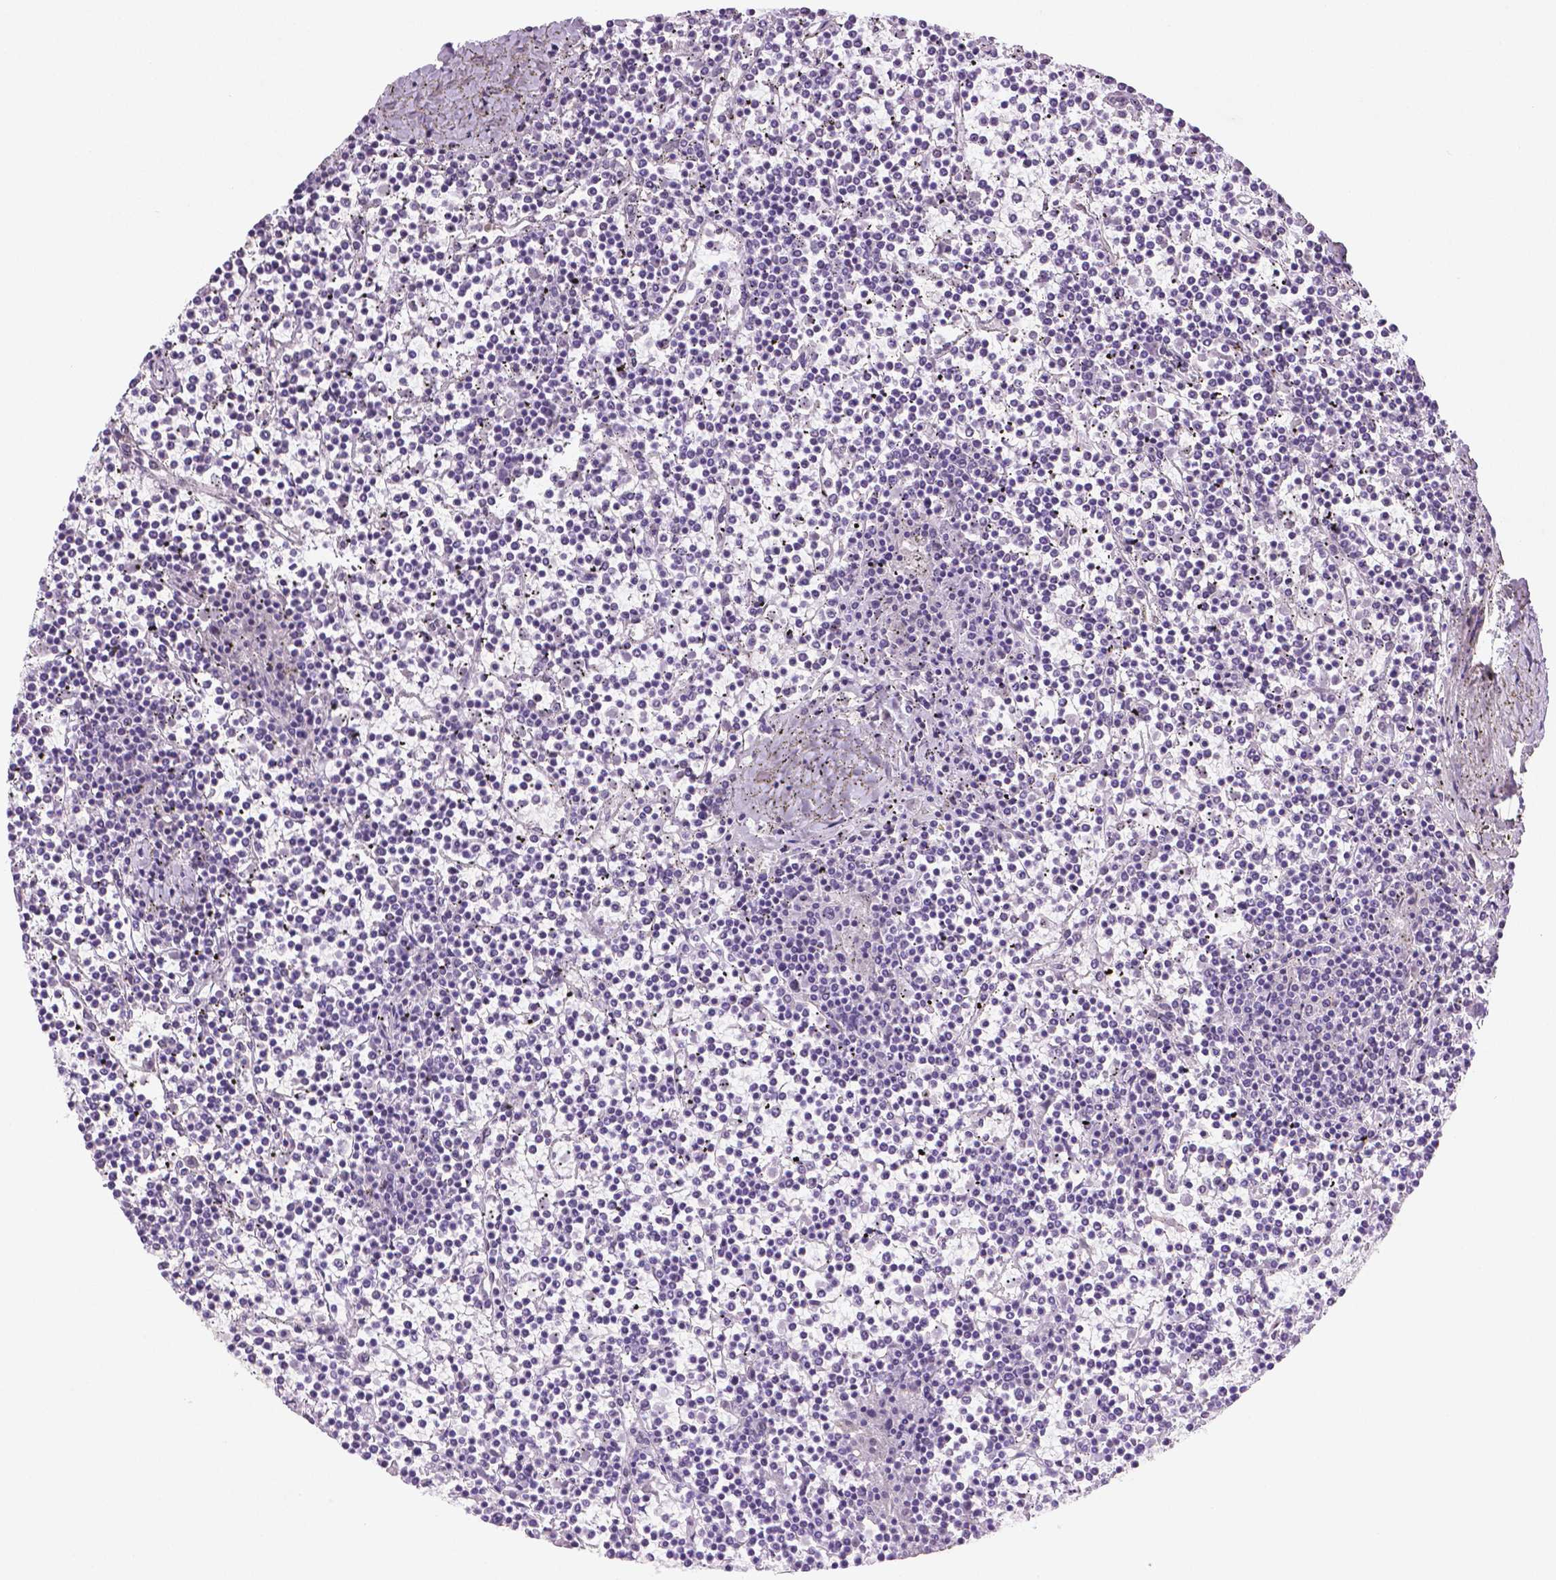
{"staining": {"intensity": "negative", "quantity": "none", "location": "none"}, "tissue": "lymphoma", "cell_type": "Tumor cells", "image_type": "cancer", "snomed": [{"axis": "morphology", "description": "Malignant lymphoma, non-Hodgkin's type, Low grade"}, {"axis": "topography", "description": "Spleen"}], "caption": "Malignant lymphoma, non-Hodgkin's type (low-grade) was stained to show a protein in brown. There is no significant expression in tumor cells.", "gene": "IGF2BP1", "patient": {"sex": "female", "age": 19}}